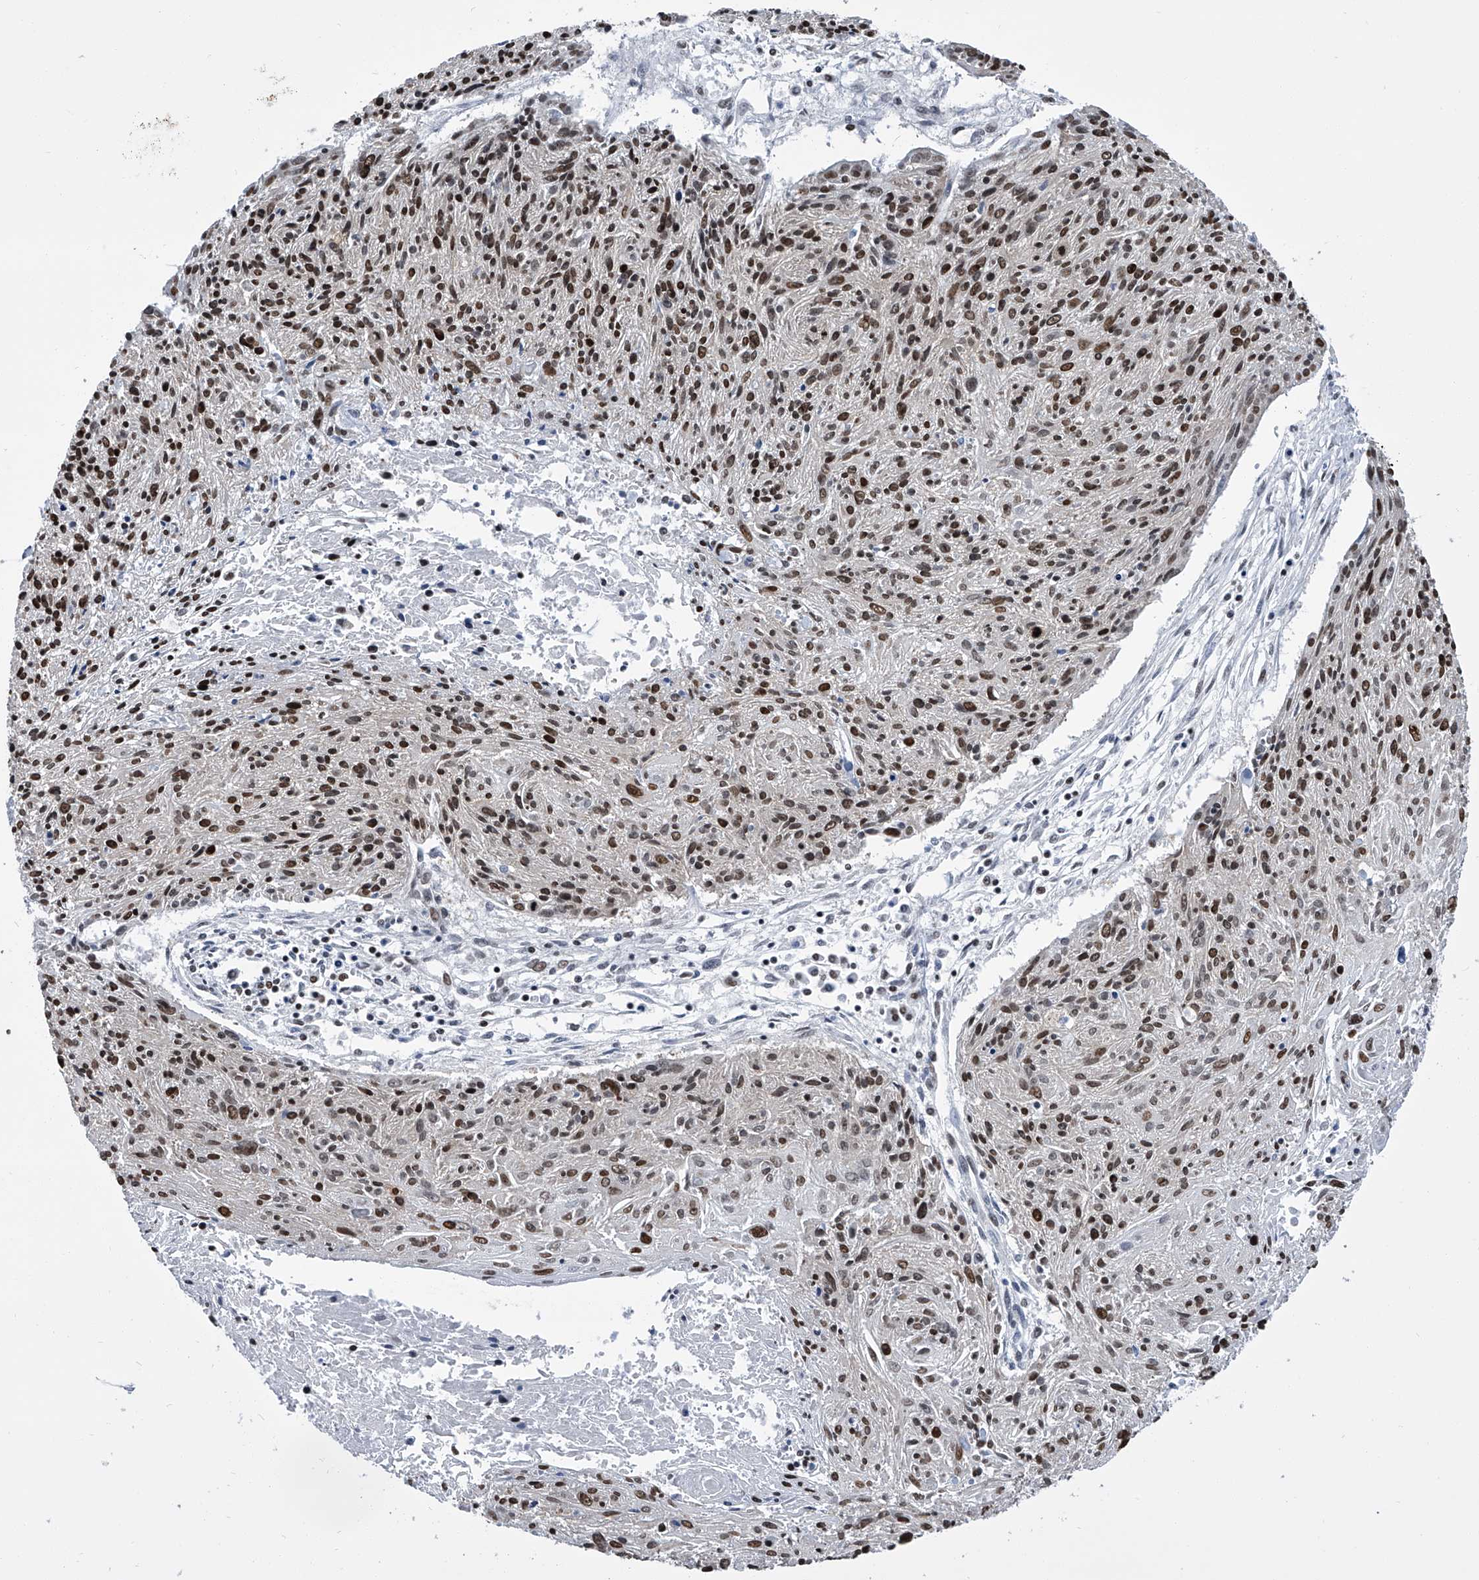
{"staining": {"intensity": "moderate", "quantity": ">75%", "location": "nuclear"}, "tissue": "cervical cancer", "cell_type": "Tumor cells", "image_type": "cancer", "snomed": [{"axis": "morphology", "description": "Squamous cell carcinoma, NOS"}, {"axis": "topography", "description": "Cervix"}], "caption": "Brown immunohistochemical staining in human cervical squamous cell carcinoma displays moderate nuclear staining in about >75% of tumor cells.", "gene": "SIM2", "patient": {"sex": "female", "age": 51}}